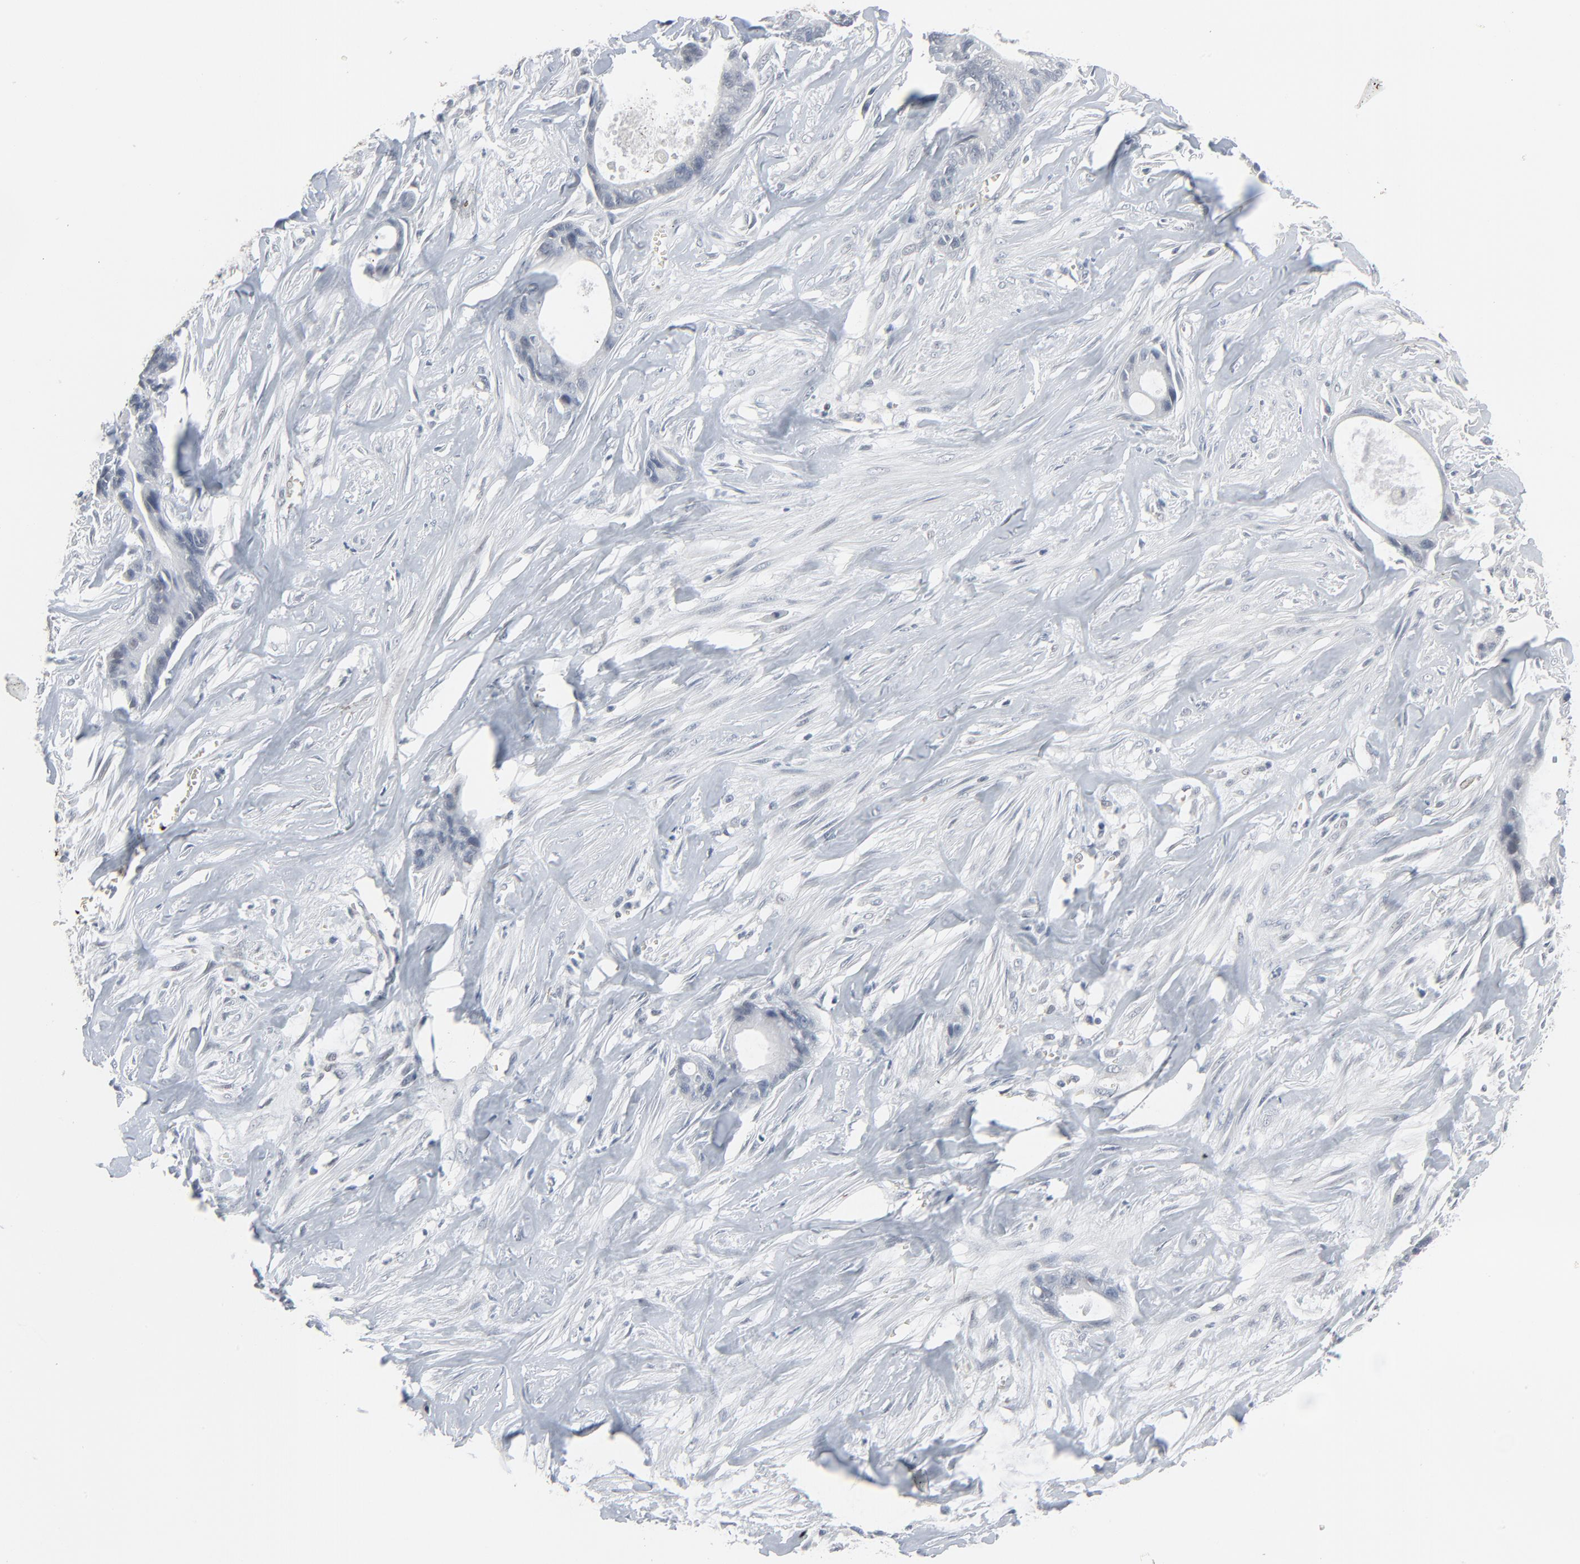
{"staining": {"intensity": "negative", "quantity": "none", "location": "none"}, "tissue": "liver cancer", "cell_type": "Tumor cells", "image_type": "cancer", "snomed": [{"axis": "morphology", "description": "Cholangiocarcinoma"}, {"axis": "topography", "description": "Liver"}], "caption": "Histopathology image shows no significant protein expression in tumor cells of liver cancer (cholangiocarcinoma).", "gene": "SAGE1", "patient": {"sex": "female", "age": 55}}